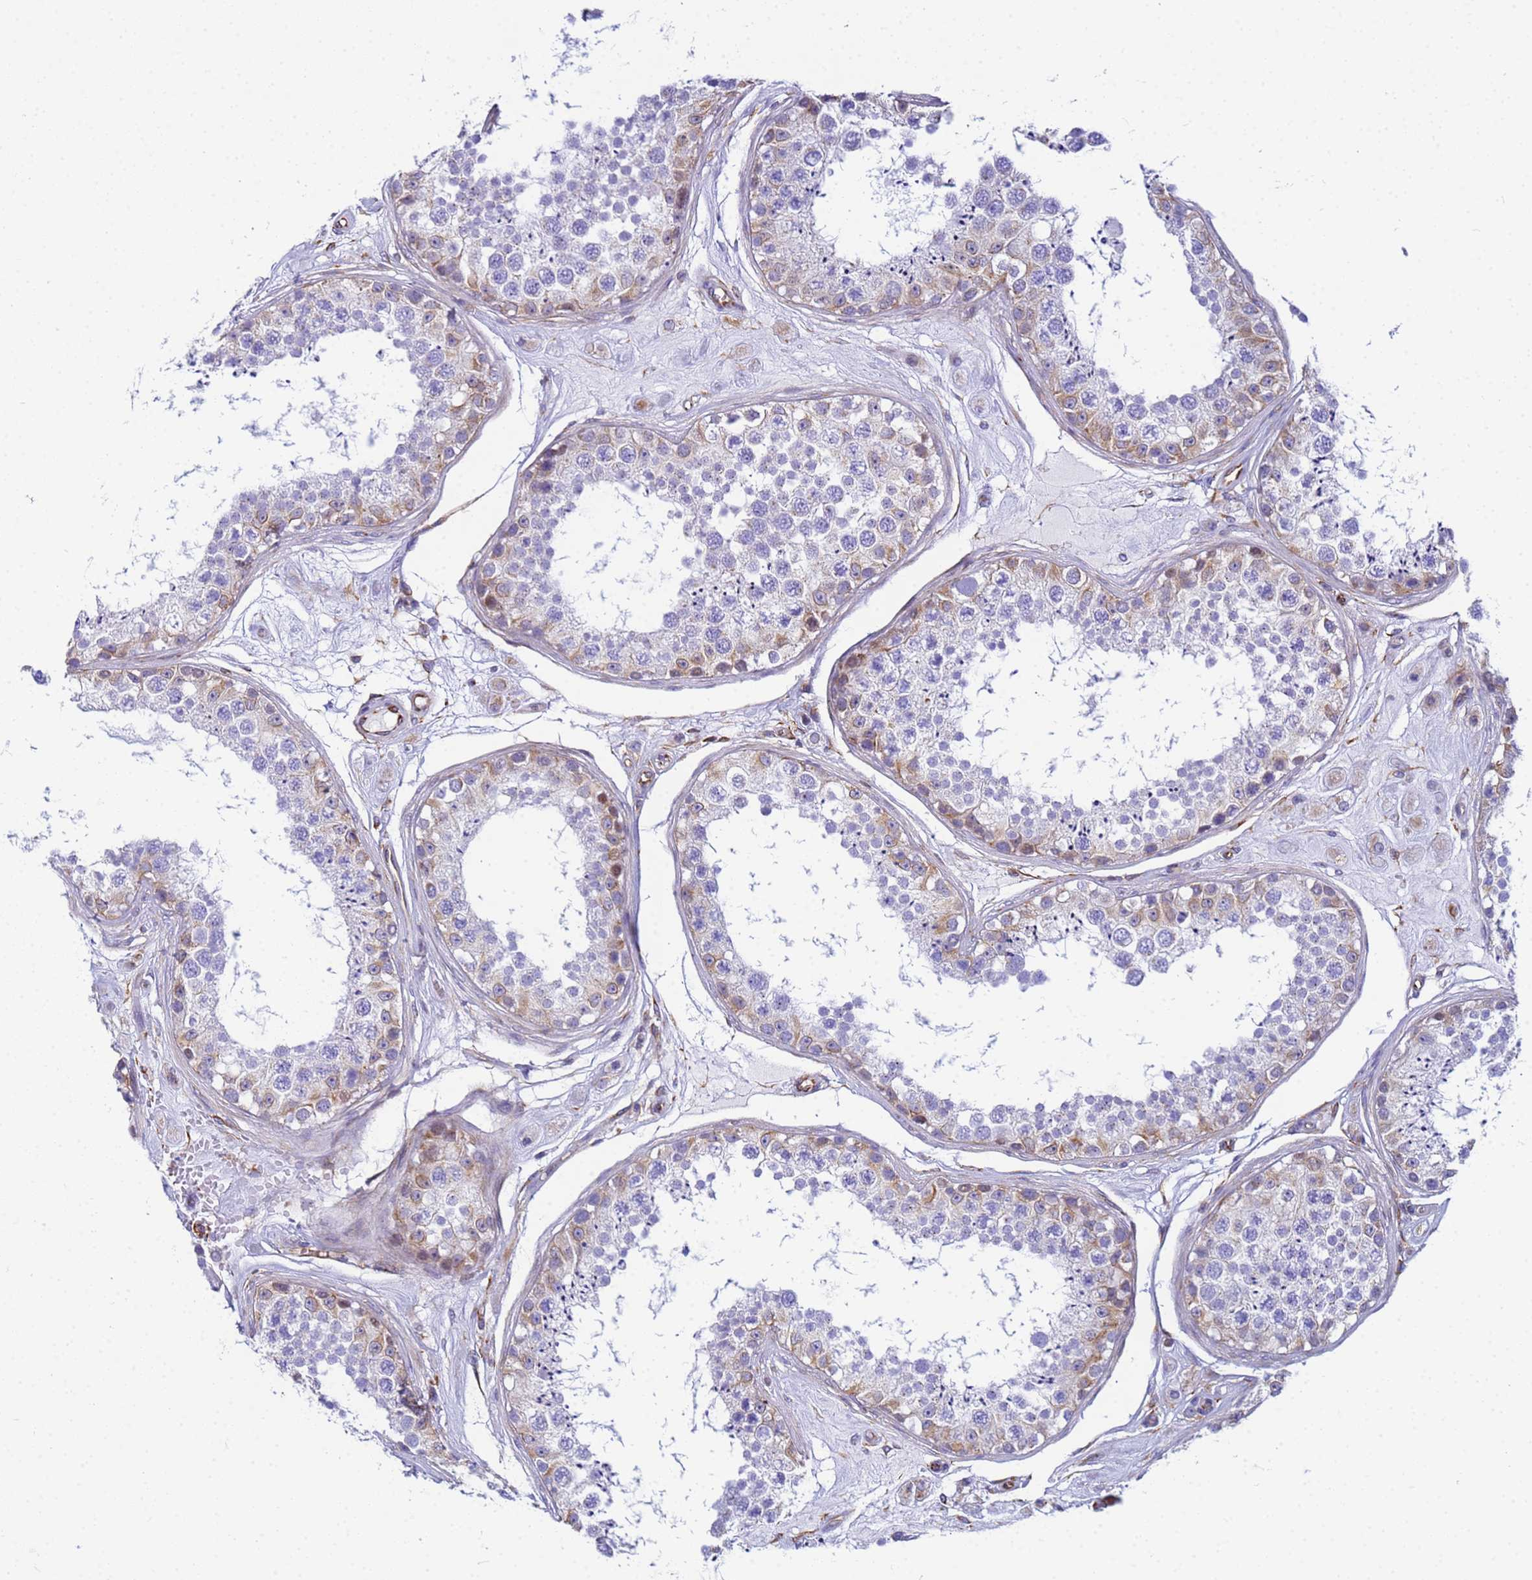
{"staining": {"intensity": "weak", "quantity": "25%-75%", "location": "cytoplasmic/membranous"}, "tissue": "testis", "cell_type": "Cells in seminiferous ducts", "image_type": "normal", "snomed": [{"axis": "morphology", "description": "Normal tissue, NOS"}, {"axis": "topography", "description": "Testis"}], "caption": "The image displays staining of unremarkable testis, revealing weak cytoplasmic/membranous protein expression (brown color) within cells in seminiferous ducts.", "gene": "UBXN2B", "patient": {"sex": "male", "age": 25}}